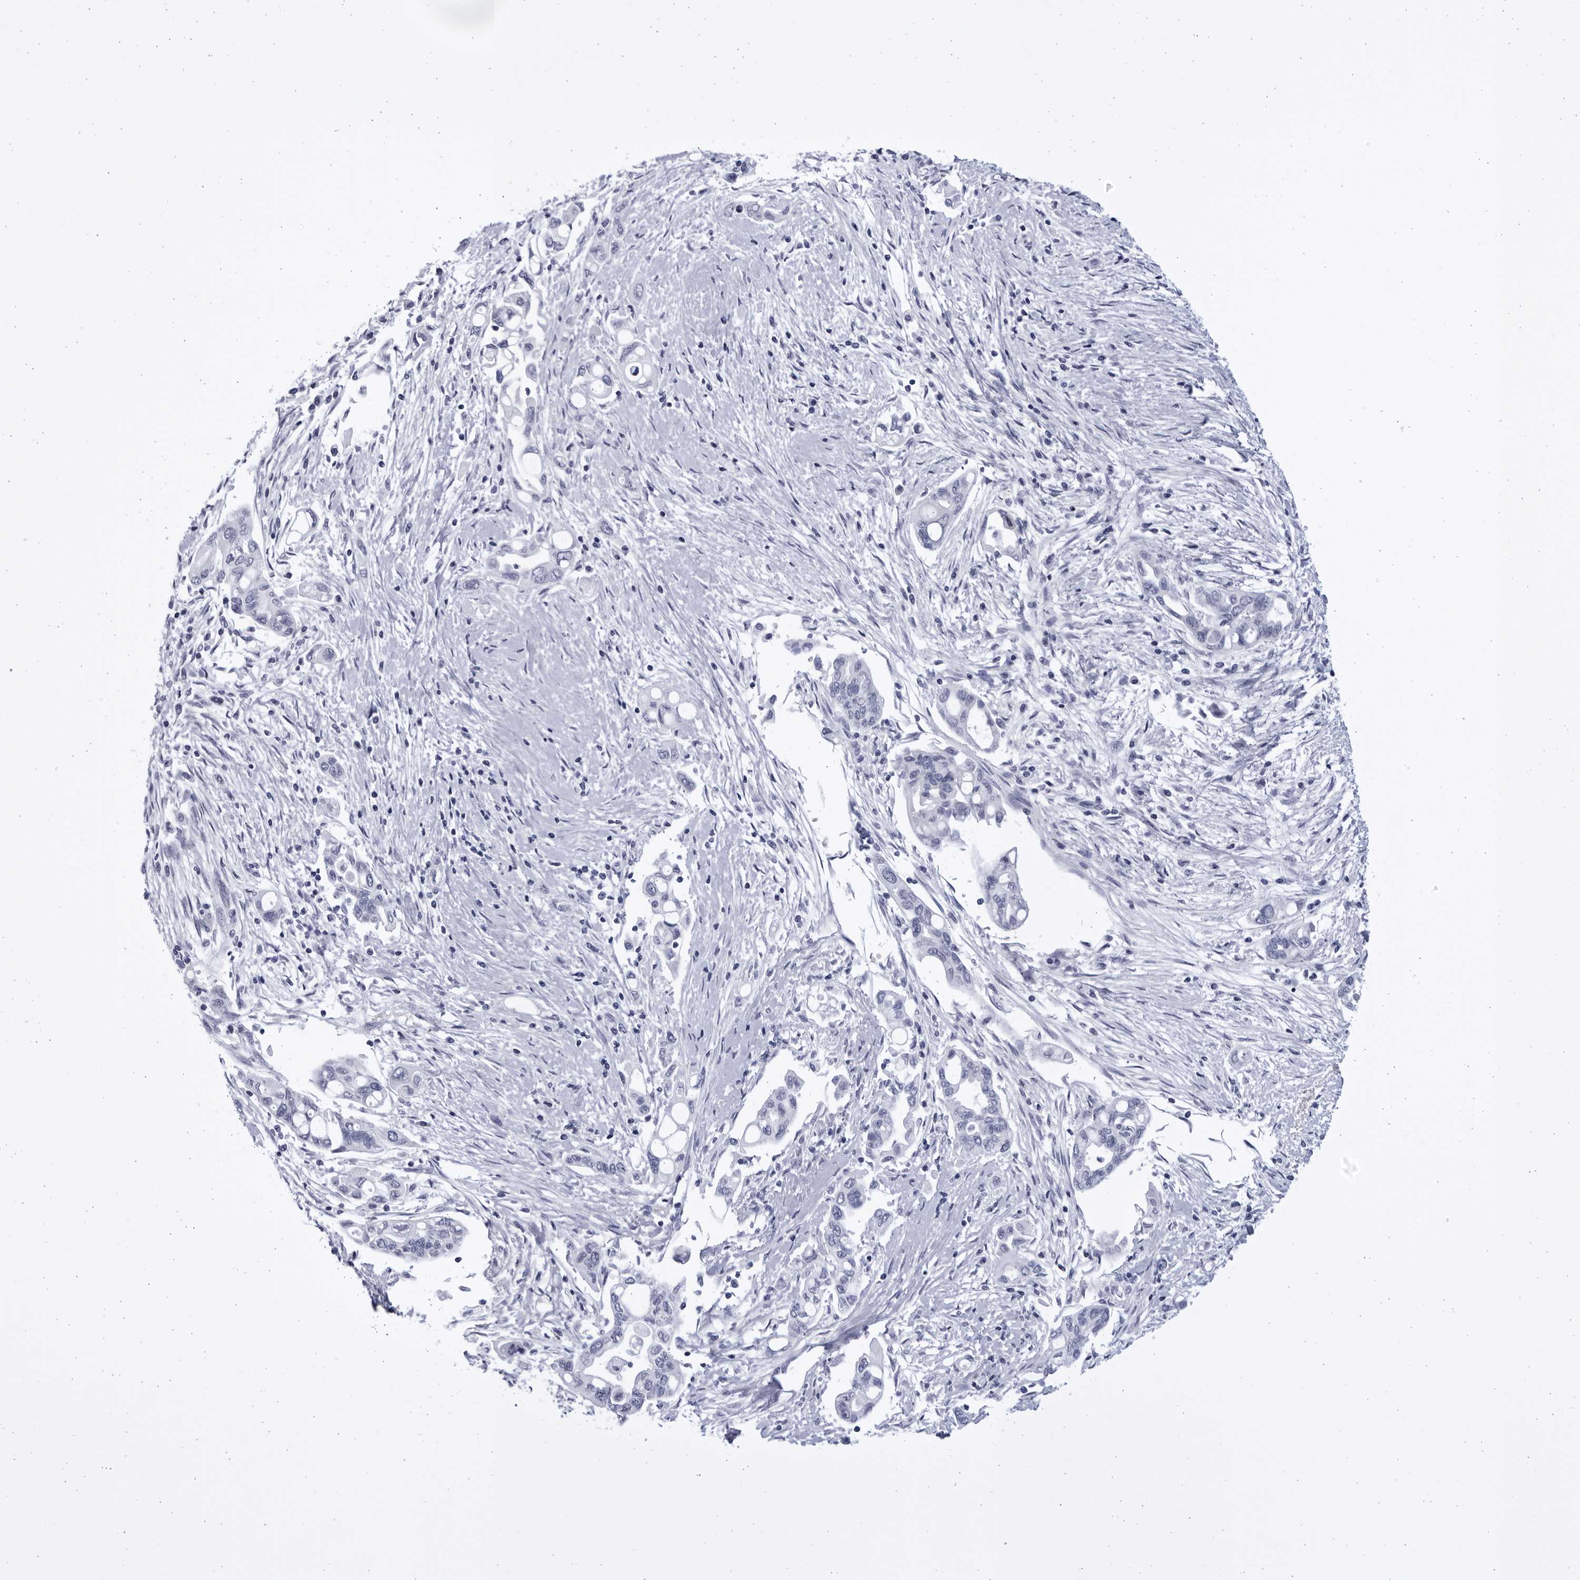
{"staining": {"intensity": "negative", "quantity": "none", "location": "none"}, "tissue": "pancreatic cancer", "cell_type": "Tumor cells", "image_type": "cancer", "snomed": [{"axis": "morphology", "description": "Adenocarcinoma, NOS"}, {"axis": "topography", "description": "Pancreas"}], "caption": "DAB (3,3'-diaminobenzidine) immunohistochemical staining of human pancreatic cancer exhibits no significant positivity in tumor cells. The staining is performed using DAB brown chromogen with nuclei counter-stained in using hematoxylin.", "gene": "CCDC181", "patient": {"sex": "female", "age": 57}}